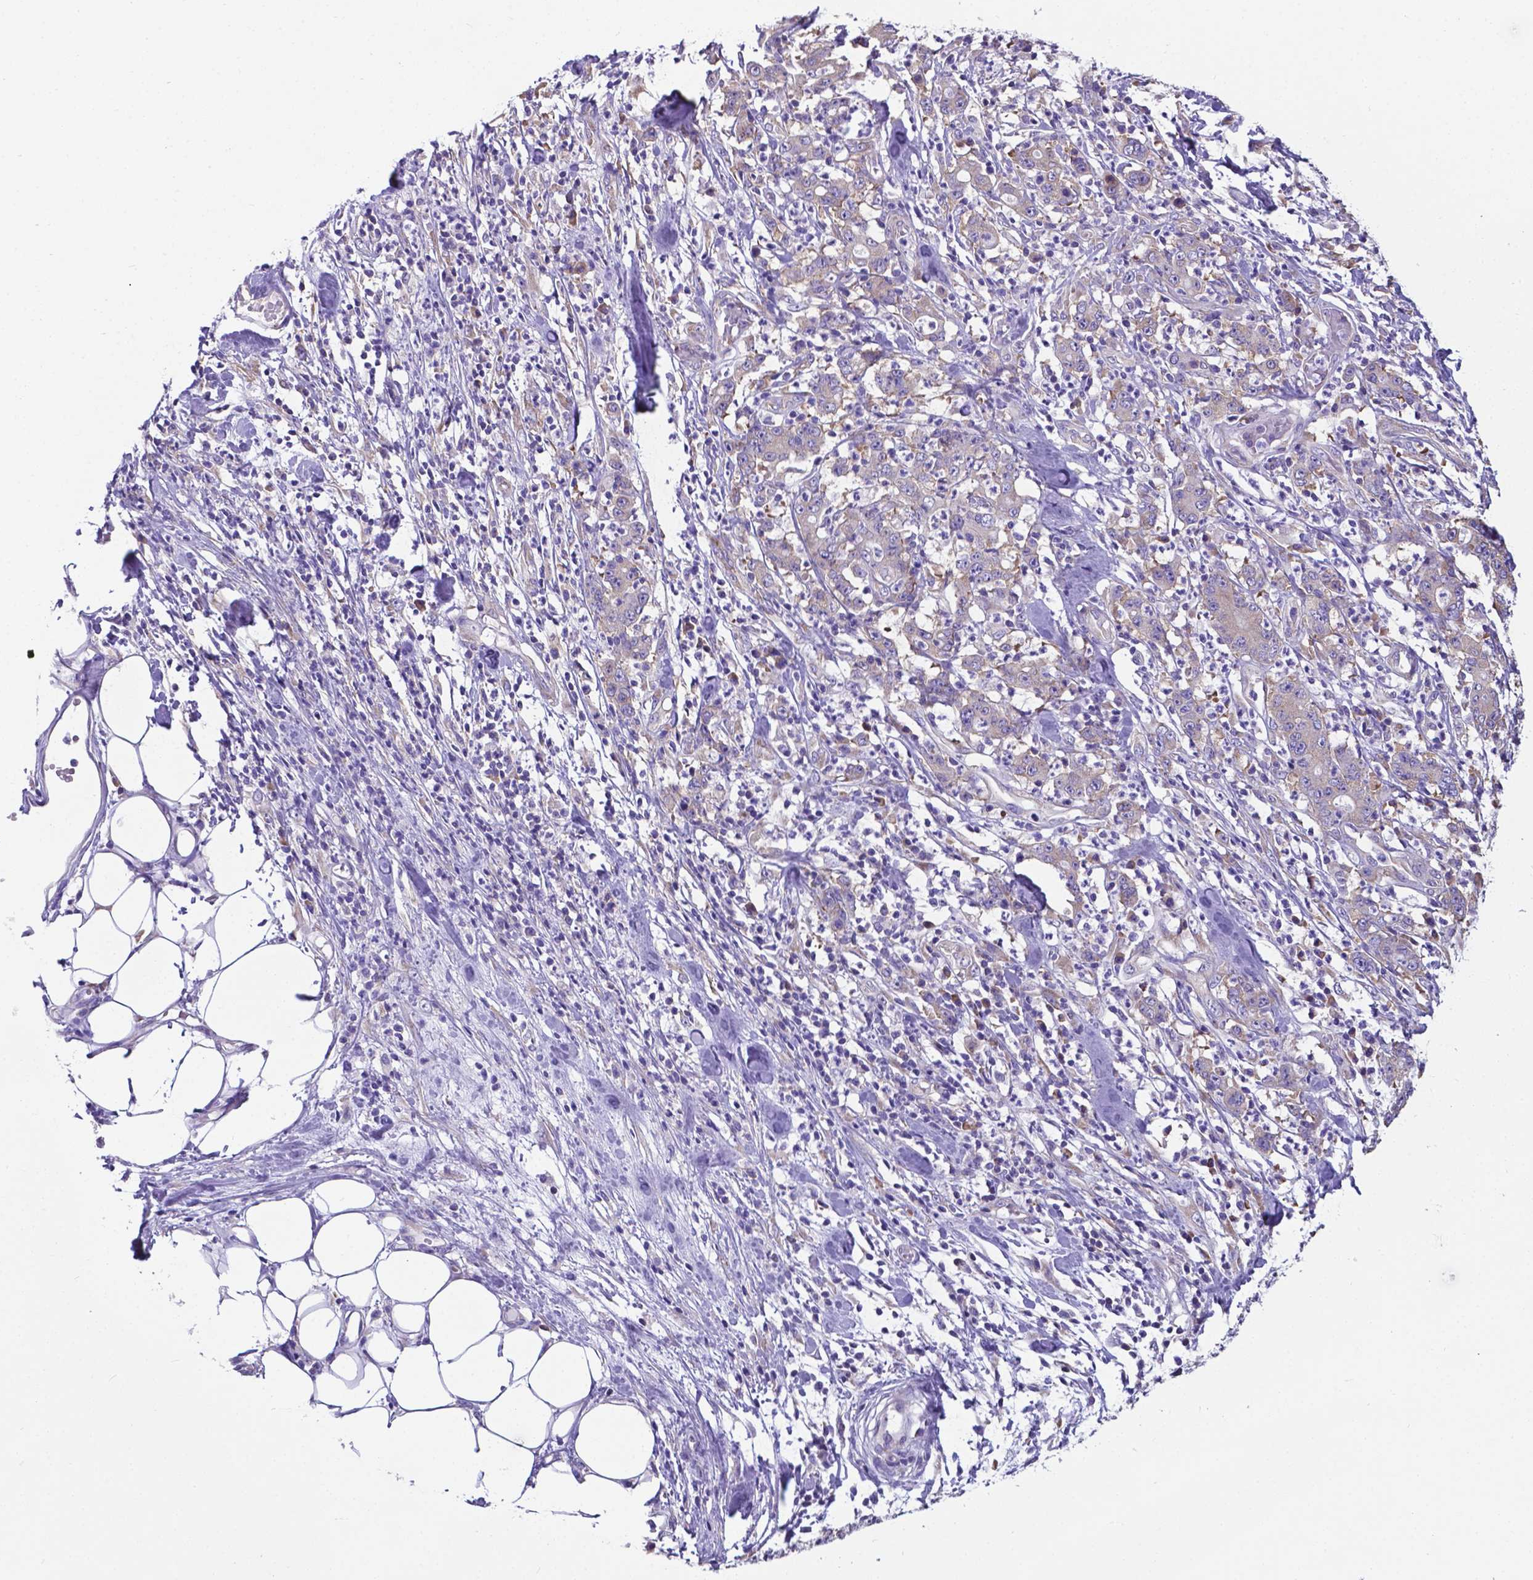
{"staining": {"intensity": "weak", "quantity": "25%-75%", "location": "cytoplasmic/membranous"}, "tissue": "stomach cancer", "cell_type": "Tumor cells", "image_type": "cancer", "snomed": [{"axis": "morphology", "description": "Adenocarcinoma, NOS"}, {"axis": "topography", "description": "Stomach, upper"}], "caption": "Human stomach cancer (adenocarcinoma) stained with a brown dye demonstrates weak cytoplasmic/membranous positive positivity in approximately 25%-75% of tumor cells.", "gene": "RPL6", "patient": {"sex": "male", "age": 68}}